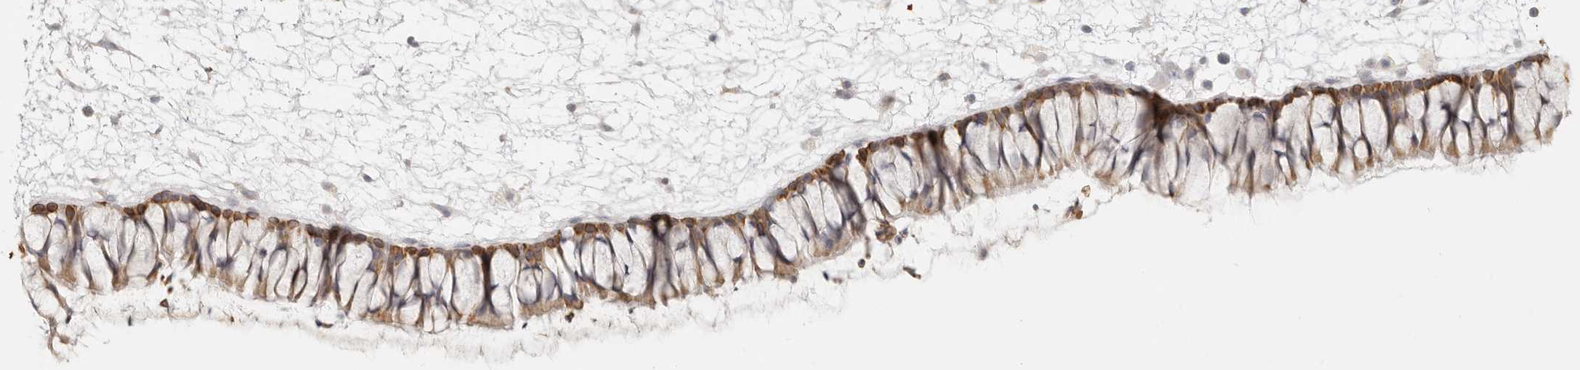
{"staining": {"intensity": "moderate", "quantity": ">75%", "location": "cytoplasmic/membranous"}, "tissue": "nasopharynx", "cell_type": "Respiratory epithelial cells", "image_type": "normal", "snomed": [{"axis": "morphology", "description": "Normal tissue, NOS"}, {"axis": "topography", "description": "Nasopharynx"}], "caption": "Respiratory epithelial cells reveal medium levels of moderate cytoplasmic/membranous staining in about >75% of cells in normal nasopharynx. The staining was performed using DAB to visualize the protein expression in brown, while the nuclei were stained in blue with hematoxylin (Magnification: 20x).", "gene": "RXFP1", "patient": {"sex": "male", "age": 64}}